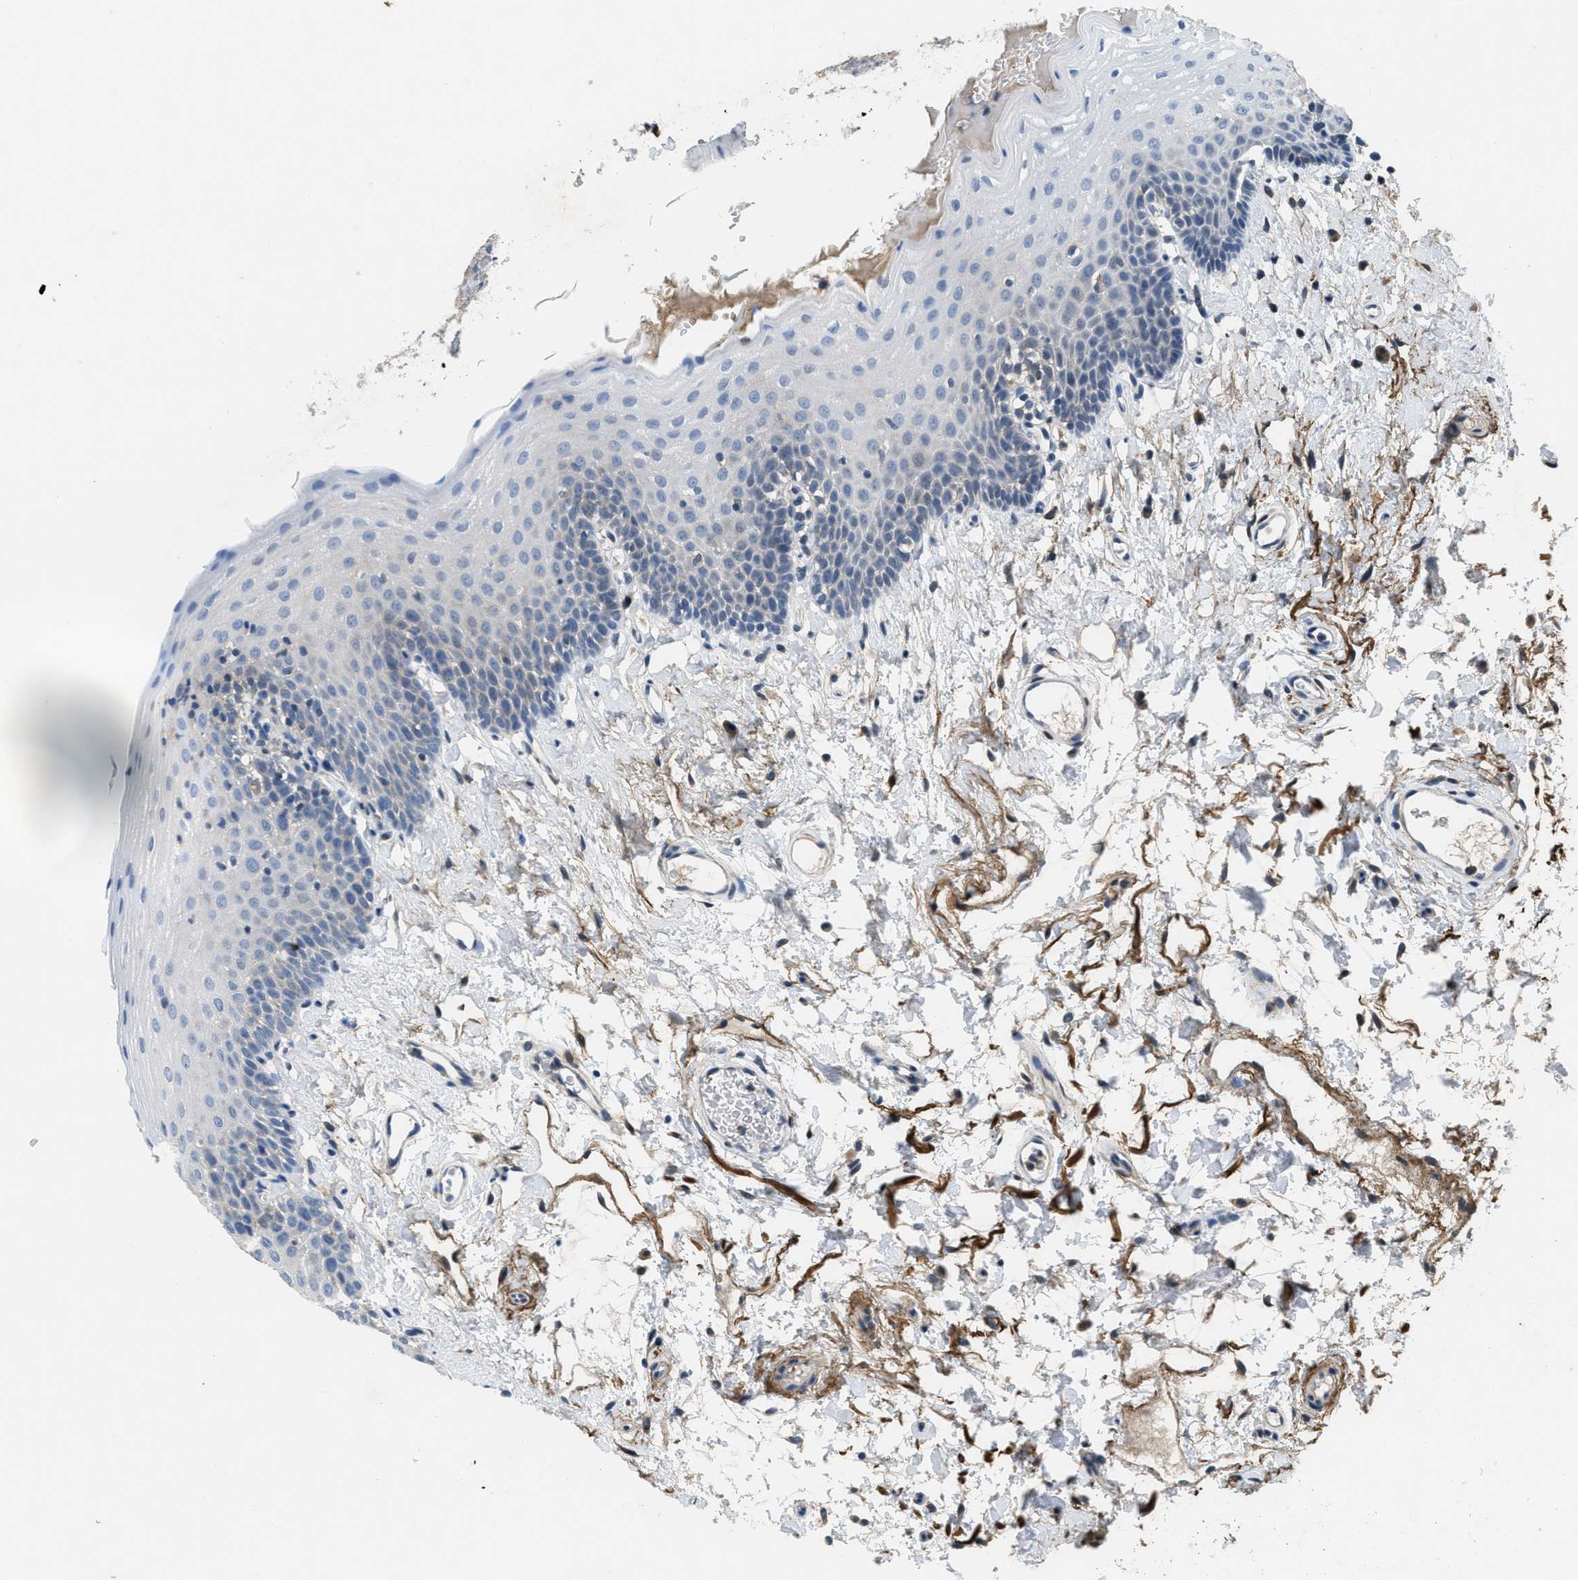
{"staining": {"intensity": "negative", "quantity": "none", "location": "none"}, "tissue": "oral mucosa", "cell_type": "Squamous epithelial cells", "image_type": "normal", "snomed": [{"axis": "morphology", "description": "Normal tissue, NOS"}, {"axis": "topography", "description": "Oral tissue"}], "caption": "A photomicrograph of oral mucosa stained for a protein exhibits no brown staining in squamous epithelial cells. (DAB IHC with hematoxylin counter stain).", "gene": "DGKE", "patient": {"sex": "male", "age": 66}}